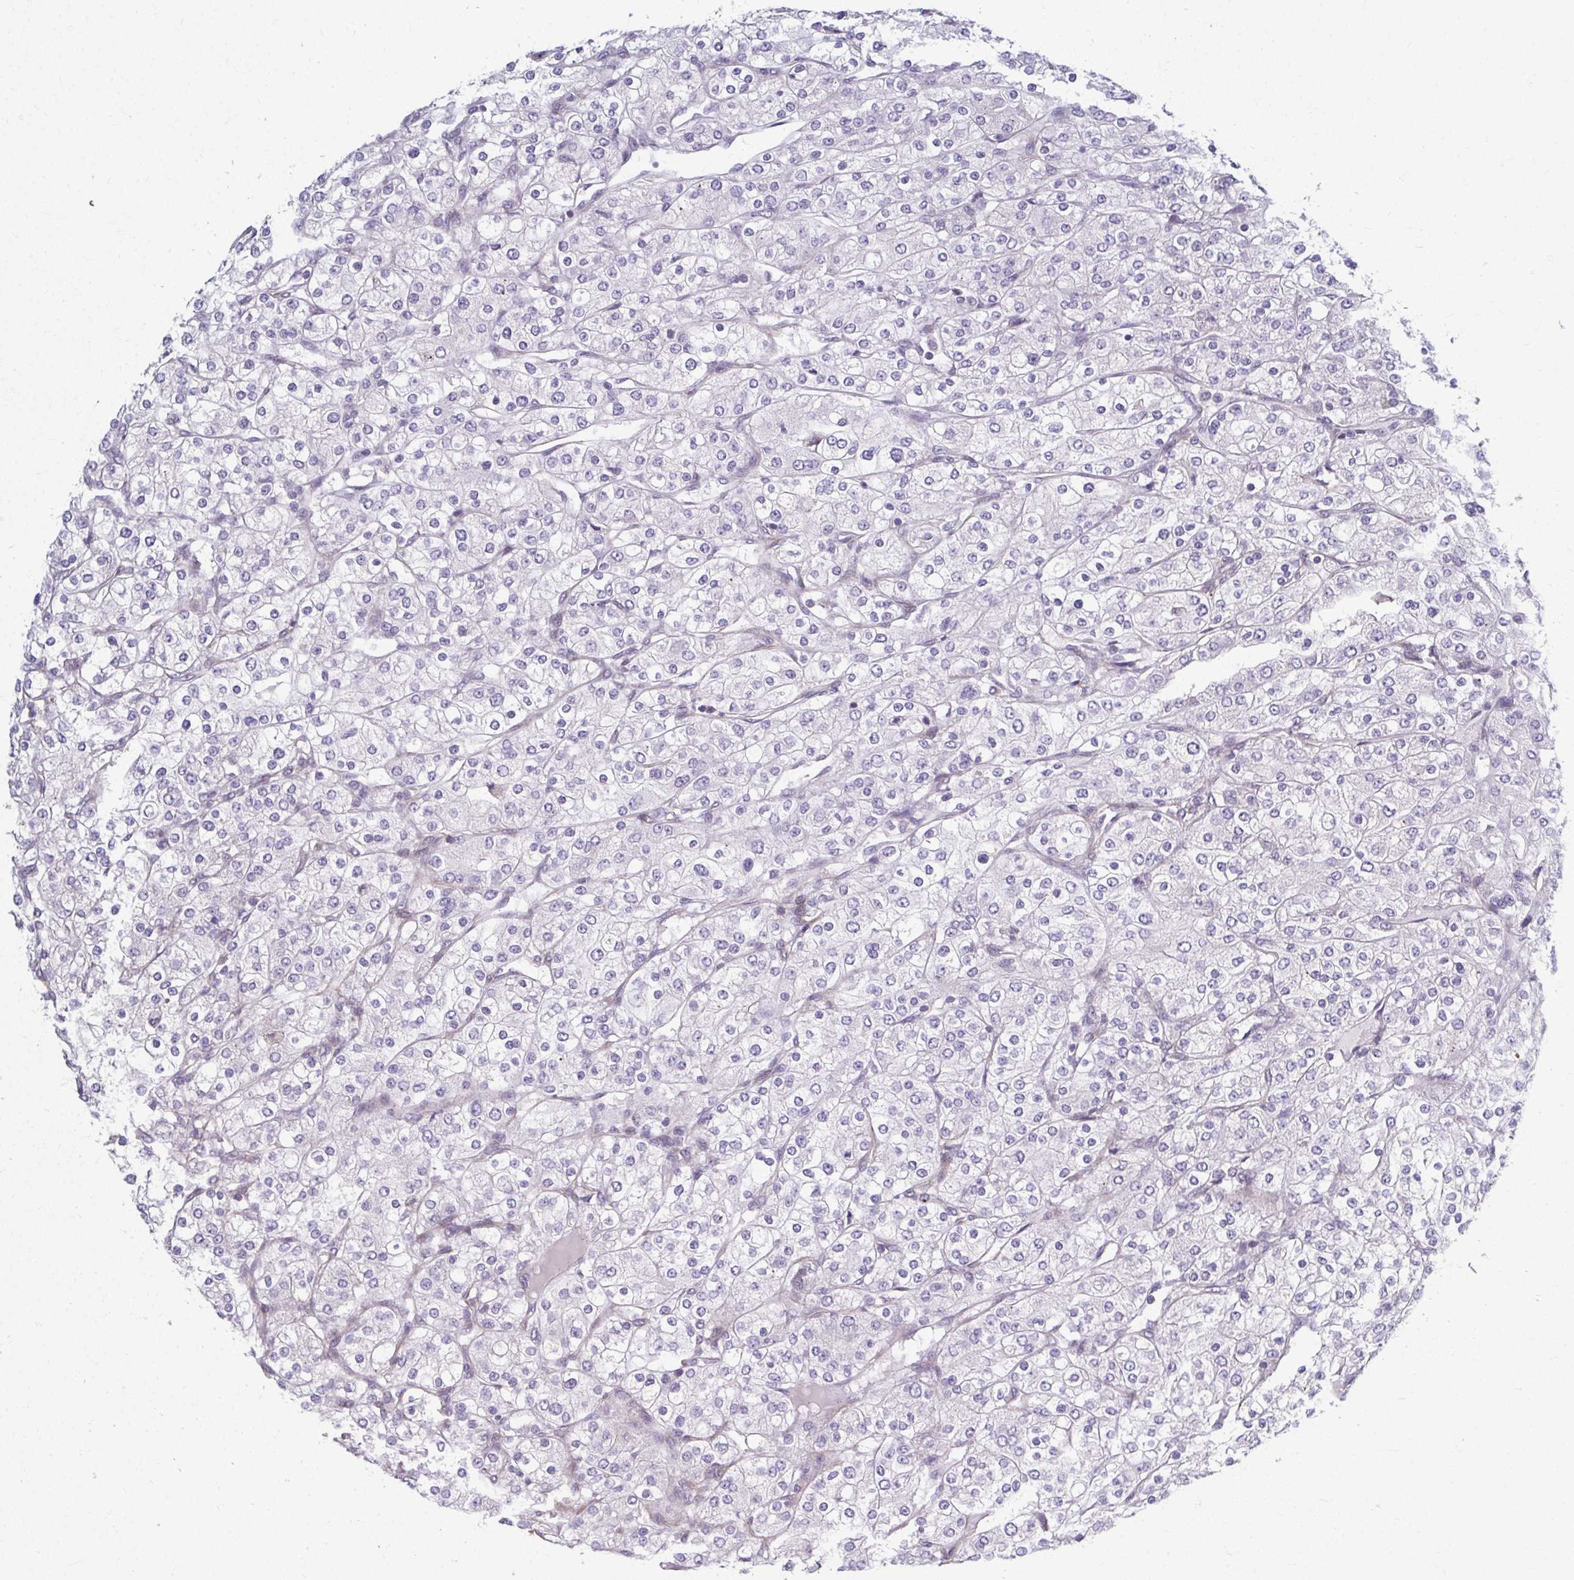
{"staining": {"intensity": "negative", "quantity": "none", "location": "none"}, "tissue": "renal cancer", "cell_type": "Tumor cells", "image_type": "cancer", "snomed": [{"axis": "morphology", "description": "Adenocarcinoma, NOS"}, {"axis": "topography", "description": "Kidney"}], "caption": "A high-resolution histopathology image shows immunohistochemistry (IHC) staining of renal adenocarcinoma, which exhibits no significant staining in tumor cells.", "gene": "EID2B", "patient": {"sex": "male", "age": 80}}